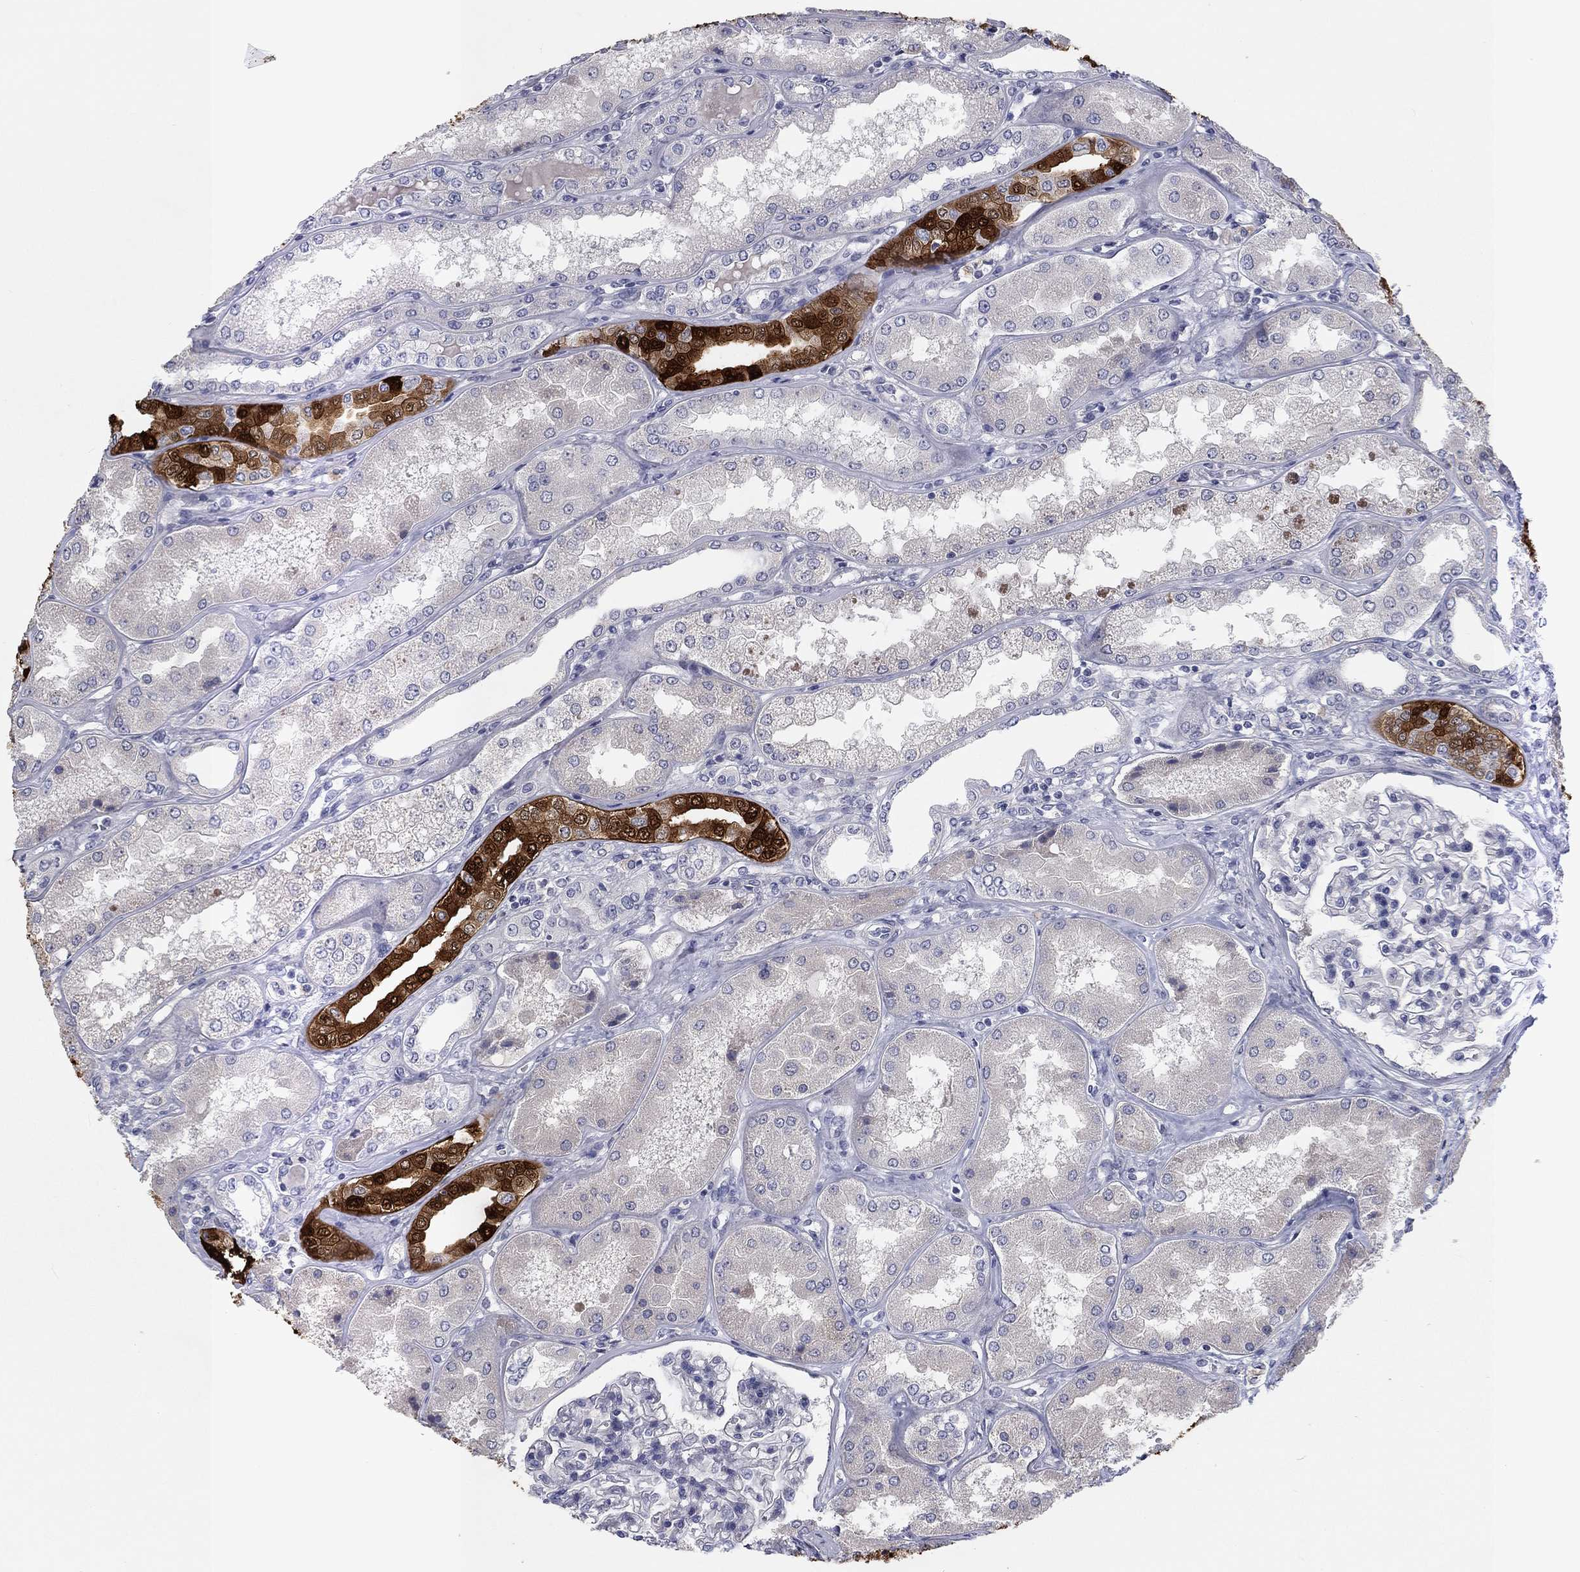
{"staining": {"intensity": "negative", "quantity": "none", "location": "none"}, "tissue": "kidney", "cell_type": "Cells in glomeruli", "image_type": "normal", "snomed": [{"axis": "morphology", "description": "Normal tissue, NOS"}, {"axis": "topography", "description": "Kidney"}], "caption": "A high-resolution photomicrograph shows immunohistochemistry staining of benign kidney, which reveals no significant positivity in cells in glomeruli.", "gene": "CALB1", "patient": {"sex": "female", "age": 56}}